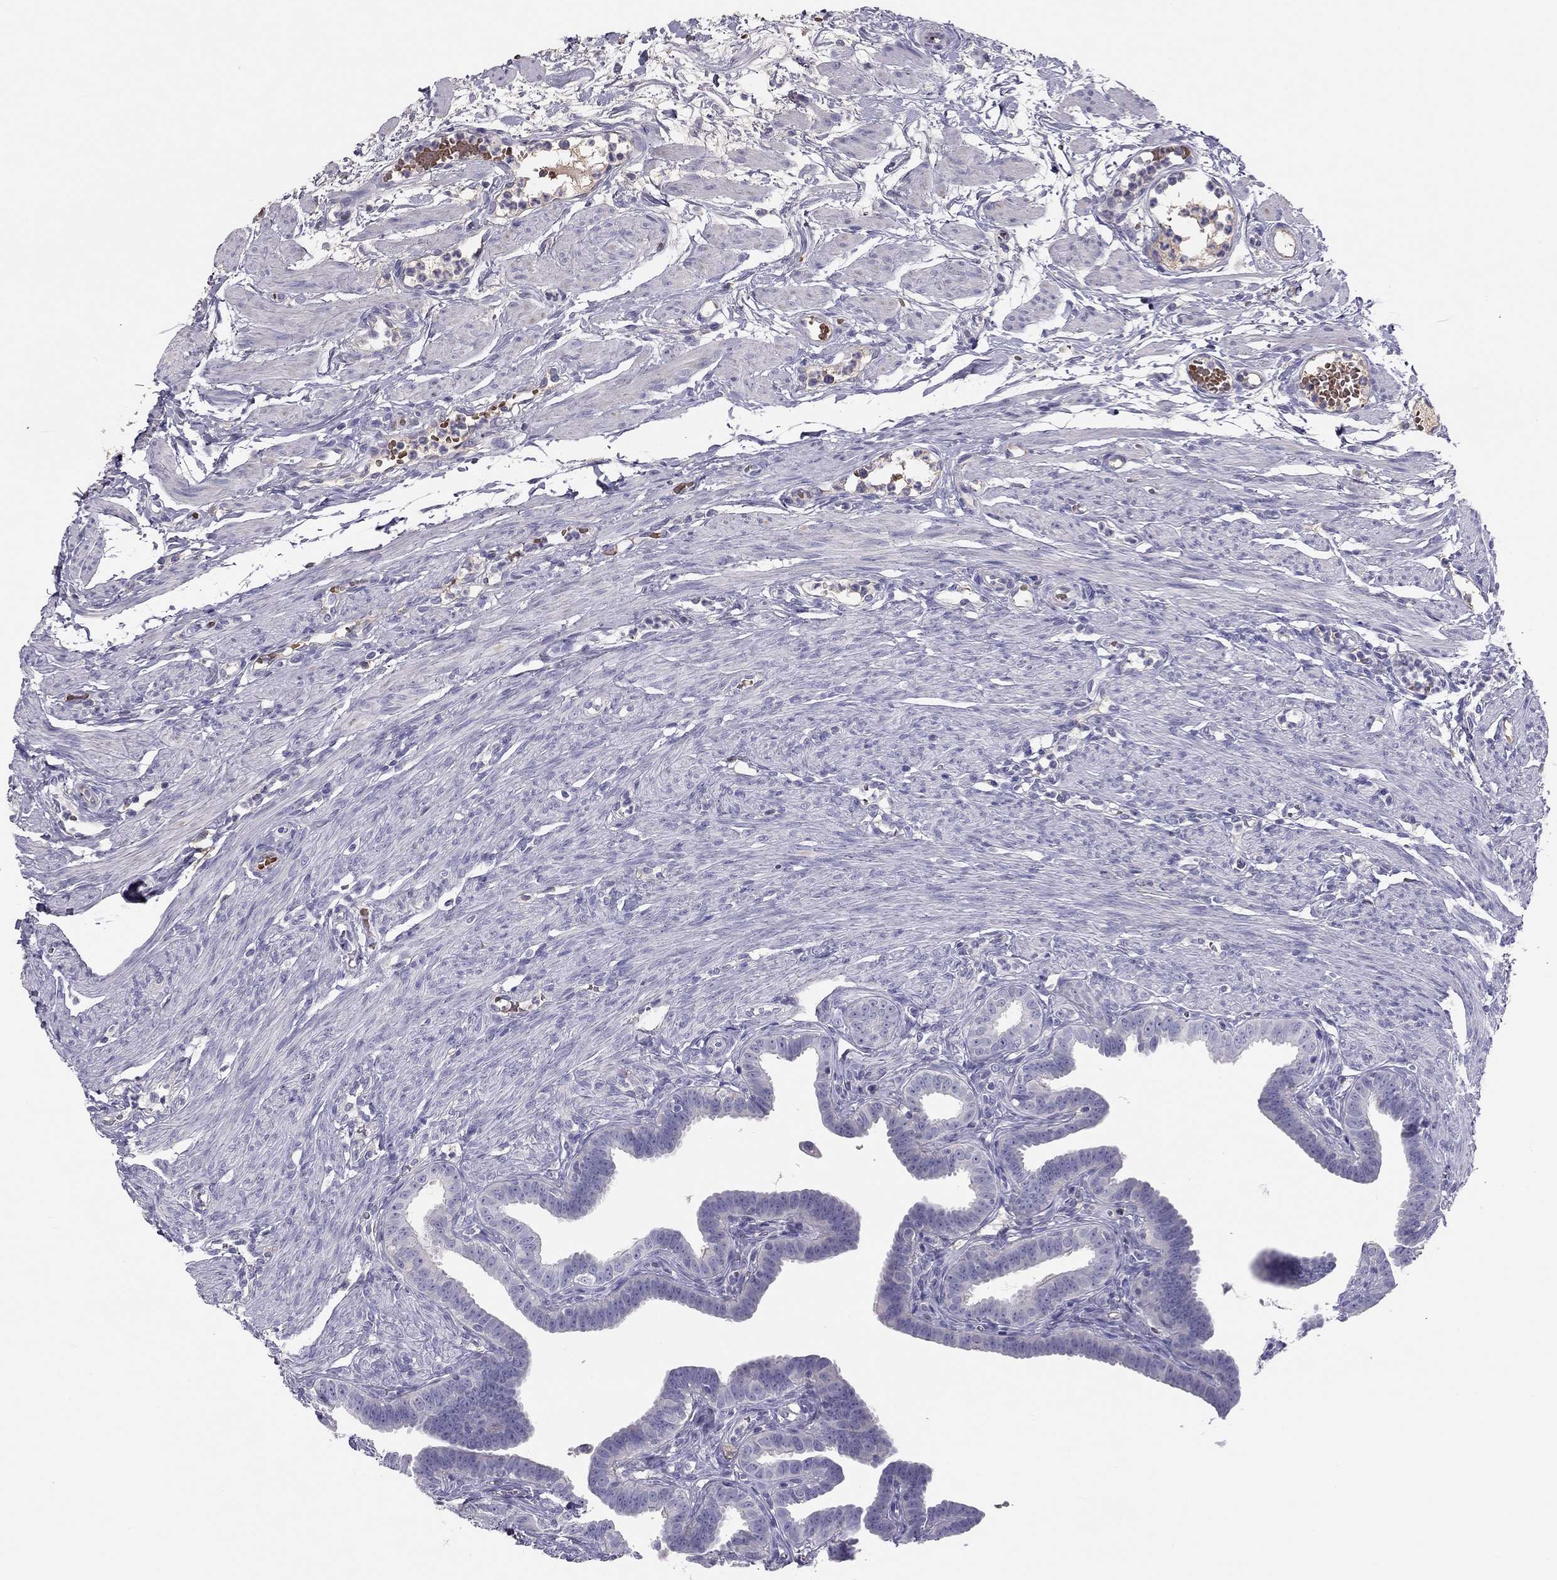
{"staining": {"intensity": "negative", "quantity": "none", "location": "none"}, "tissue": "fallopian tube", "cell_type": "Glandular cells", "image_type": "normal", "snomed": [{"axis": "morphology", "description": "Normal tissue, NOS"}, {"axis": "topography", "description": "Fallopian tube"}, {"axis": "topography", "description": "Ovary"}], "caption": "Glandular cells show no significant protein staining in normal fallopian tube. The staining is performed using DAB (3,3'-diaminobenzidine) brown chromogen with nuclei counter-stained in using hematoxylin.", "gene": "RHCE", "patient": {"sex": "female", "age": 33}}